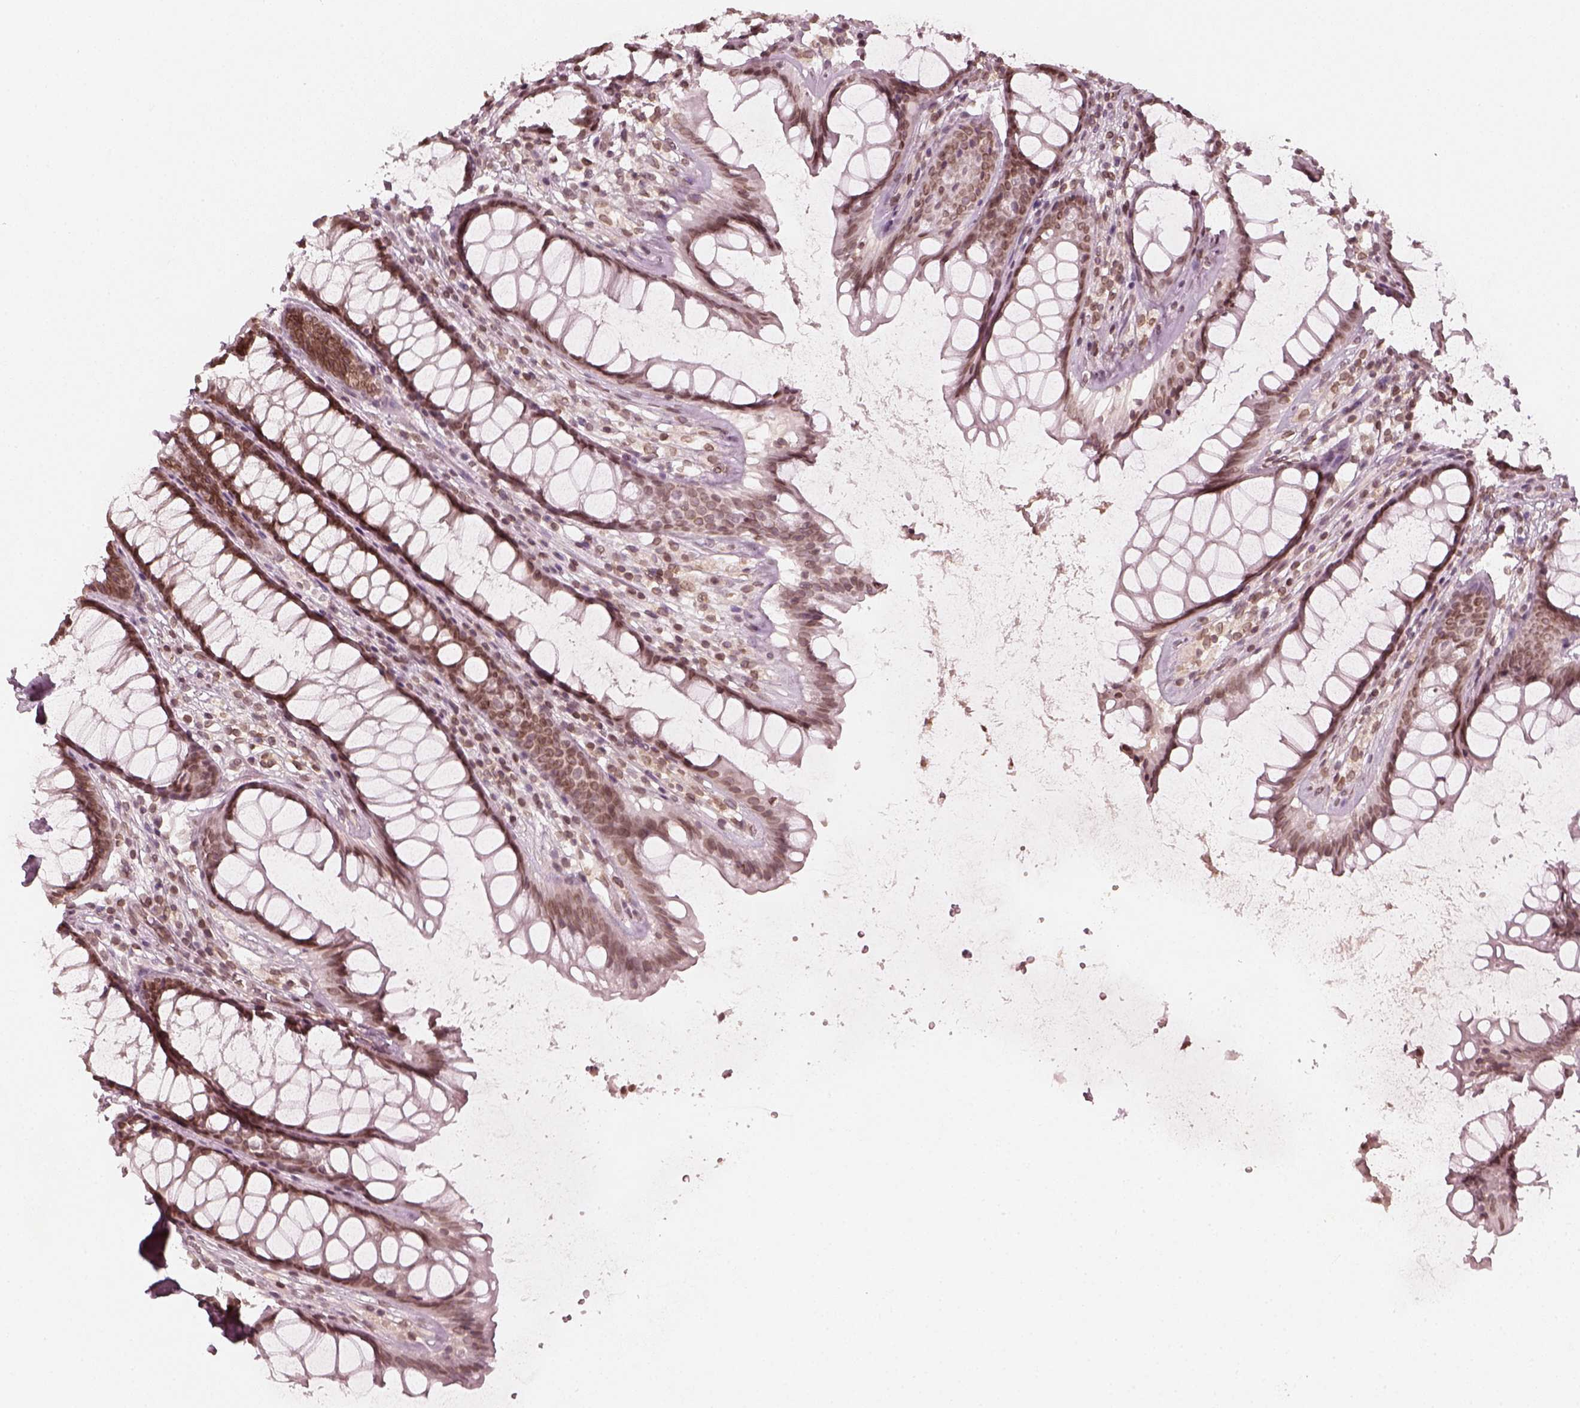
{"staining": {"intensity": "moderate", "quantity": ">75%", "location": "cytoplasmic/membranous,nuclear"}, "tissue": "rectum", "cell_type": "Glandular cells", "image_type": "normal", "snomed": [{"axis": "morphology", "description": "Normal tissue, NOS"}, {"axis": "topography", "description": "Rectum"}], "caption": "An image of rectum stained for a protein exhibits moderate cytoplasmic/membranous,nuclear brown staining in glandular cells.", "gene": "DCAF12", "patient": {"sex": "male", "age": 72}}